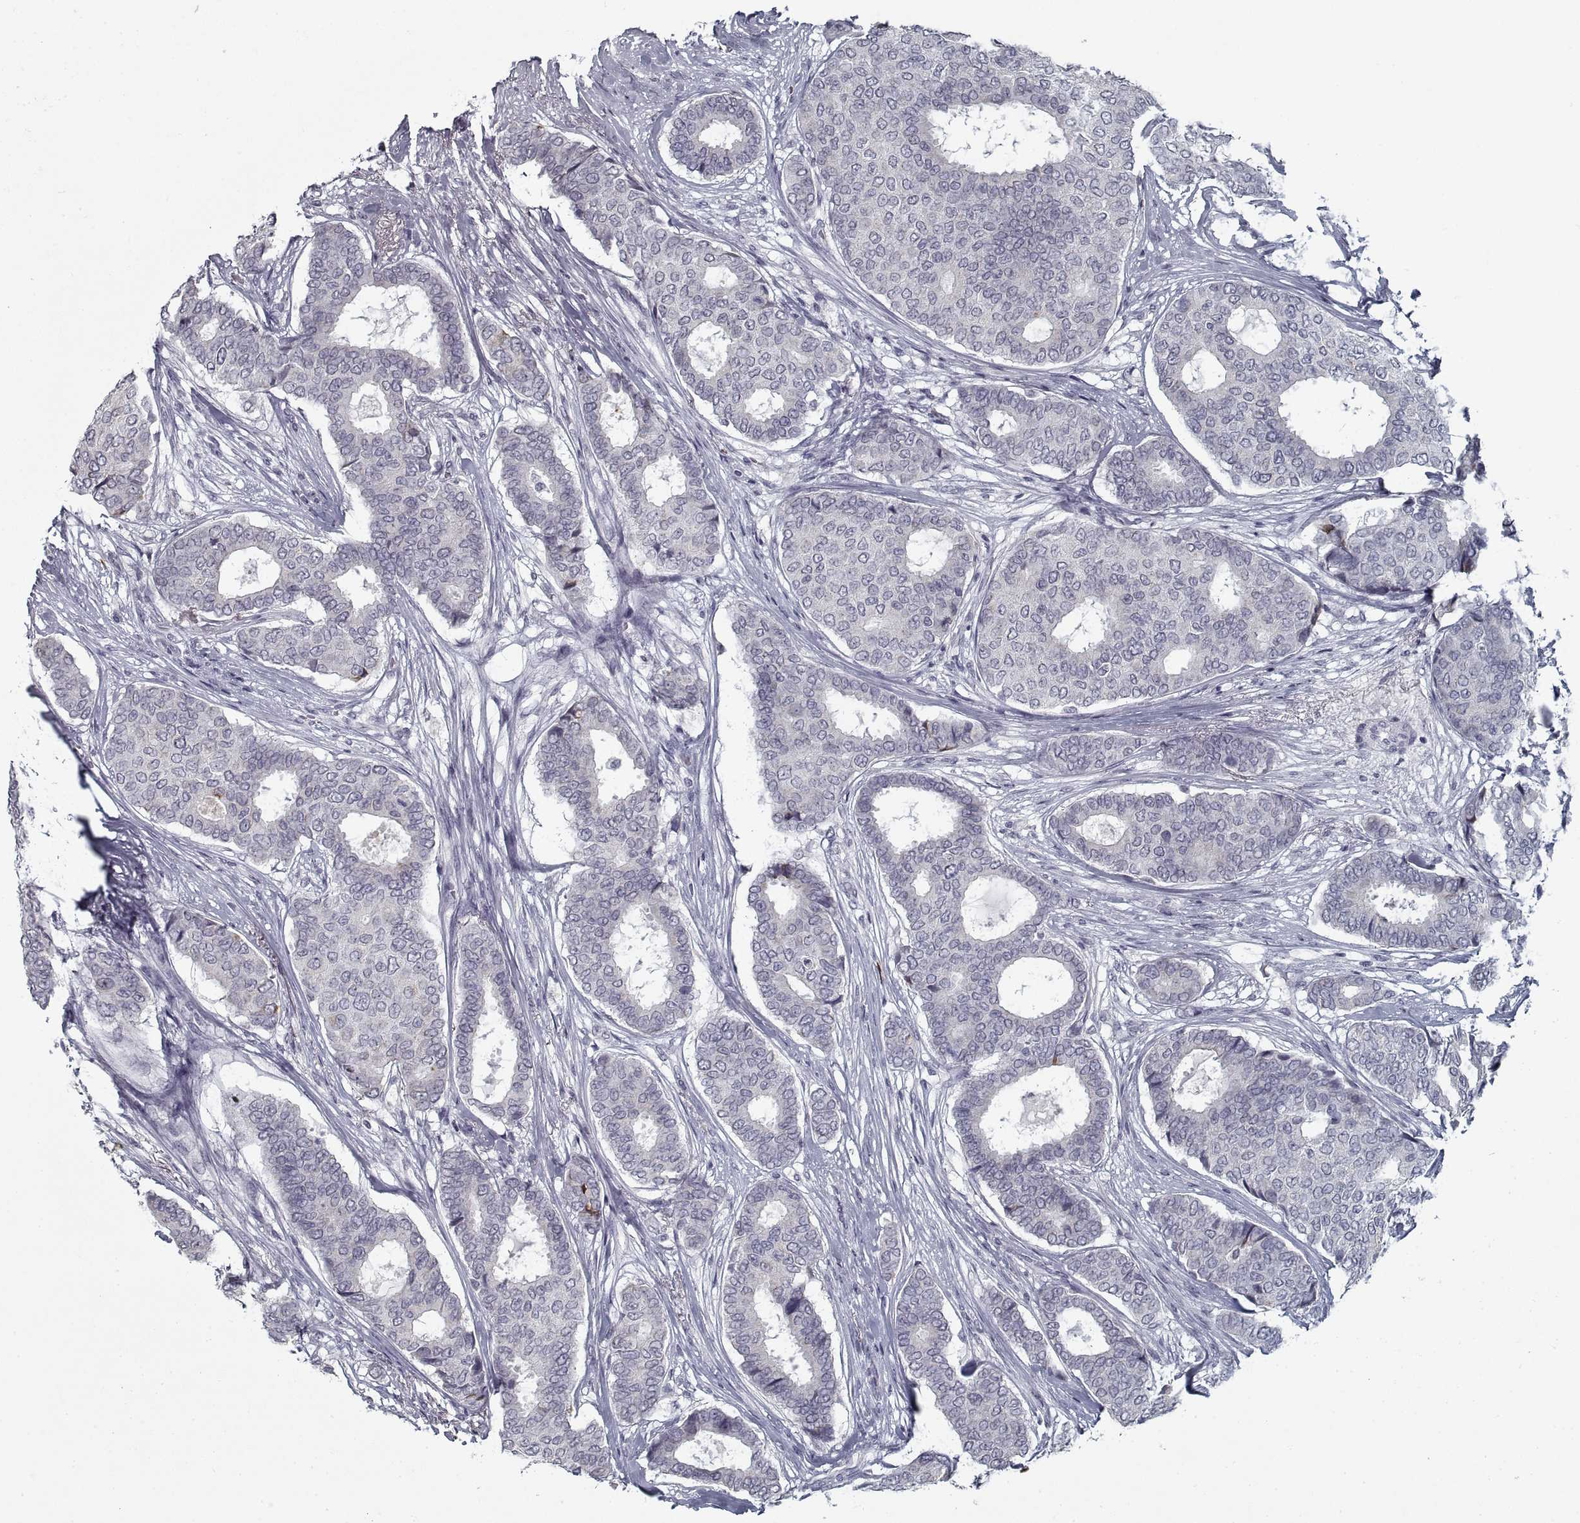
{"staining": {"intensity": "negative", "quantity": "none", "location": "none"}, "tissue": "breast cancer", "cell_type": "Tumor cells", "image_type": "cancer", "snomed": [{"axis": "morphology", "description": "Duct carcinoma"}, {"axis": "topography", "description": "Breast"}], "caption": "A micrograph of human breast cancer (intraductal carcinoma) is negative for staining in tumor cells. Brightfield microscopy of immunohistochemistry (IHC) stained with DAB (brown) and hematoxylin (blue), captured at high magnification.", "gene": "GAD2", "patient": {"sex": "female", "age": 75}}